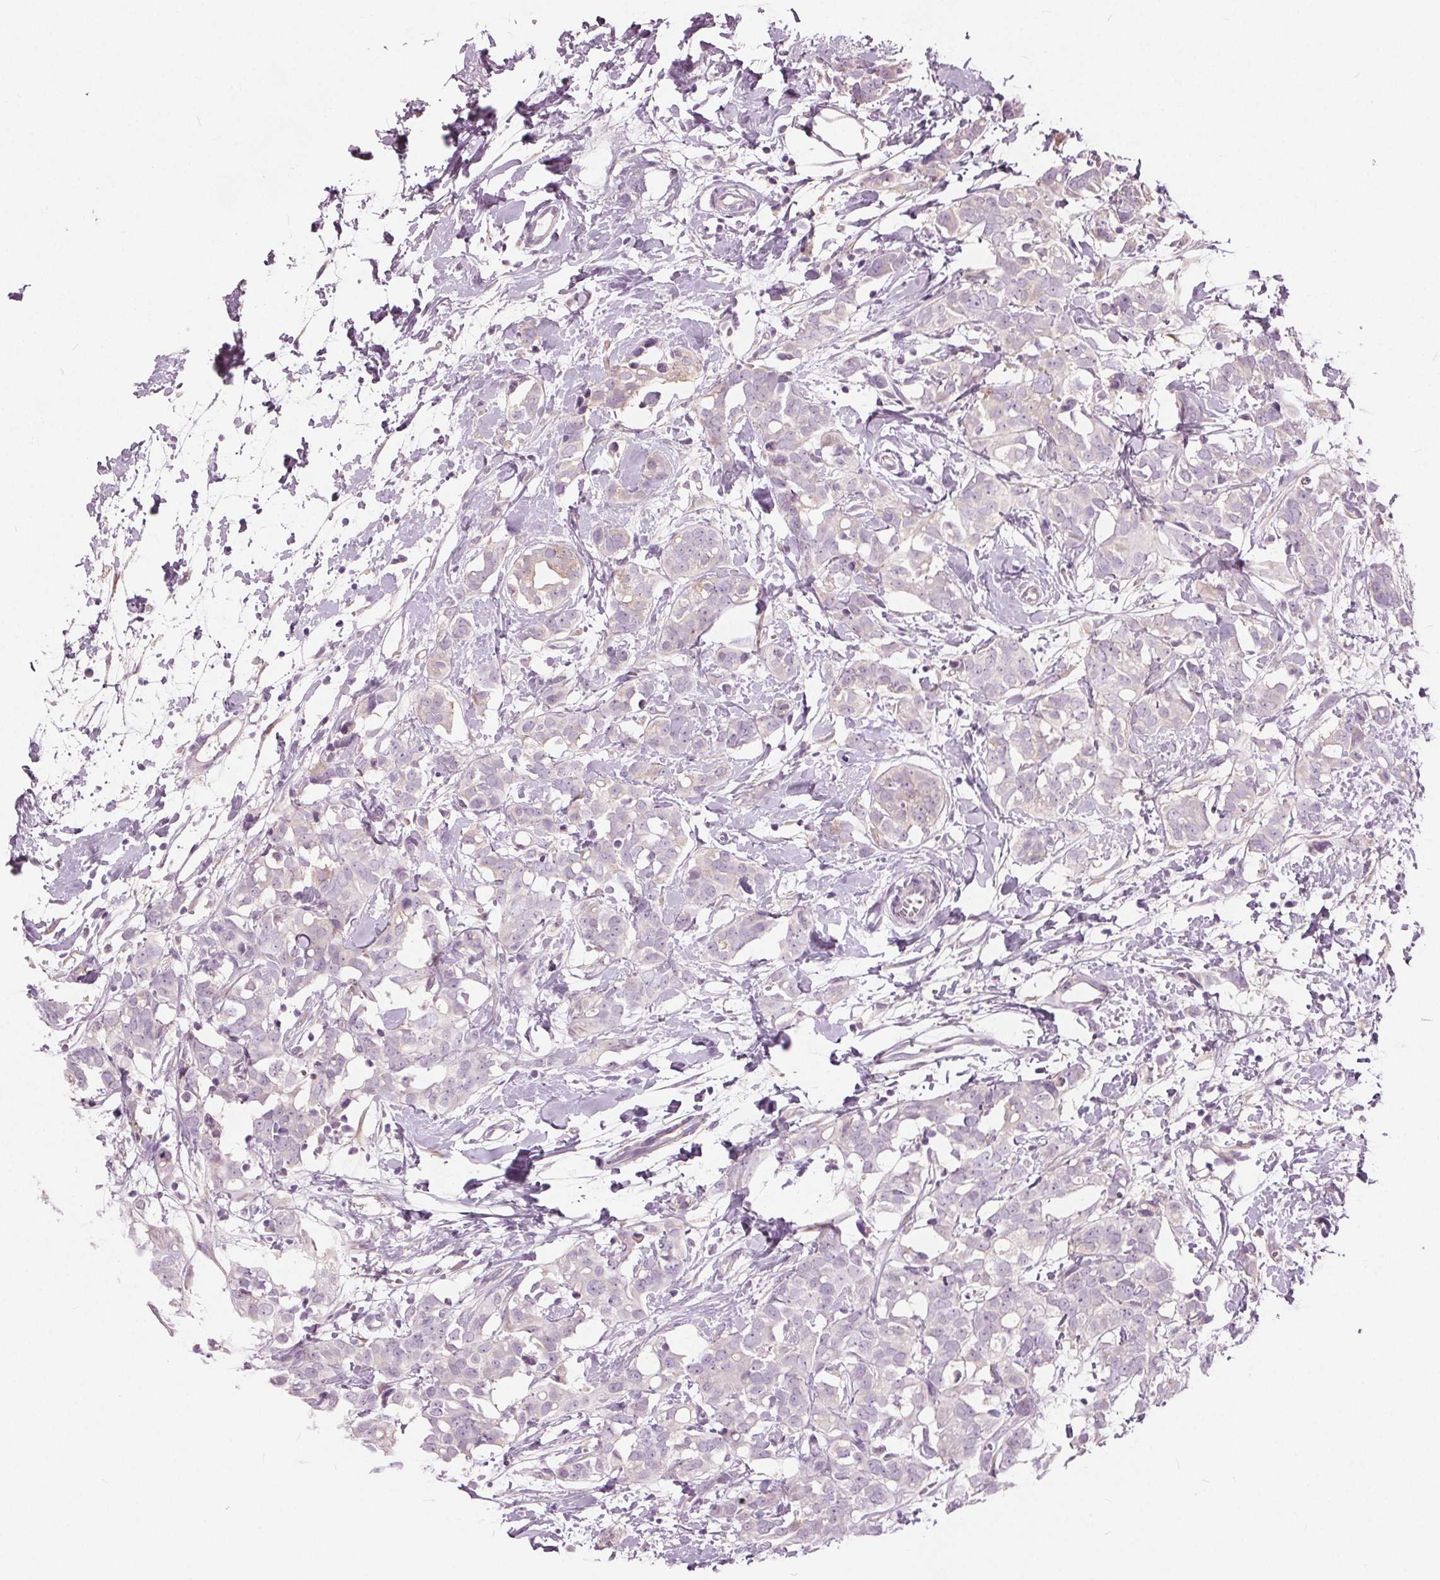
{"staining": {"intensity": "weak", "quantity": "<25%", "location": "cytoplasmic/membranous"}, "tissue": "breast cancer", "cell_type": "Tumor cells", "image_type": "cancer", "snomed": [{"axis": "morphology", "description": "Duct carcinoma"}, {"axis": "topography", "description": "Breast"}], "caption": "Immunohistochemical staining of human infiltrating ductal carcinoma (breast) demonstrates no significant staining in tumor cells. Brightfield microscopy of IHC stained with DAB (brown) and hematoxylin (blue), captured at high magnification.", "gene": "LHFPL7", "patient": {"sex": "female", "age": 40}}